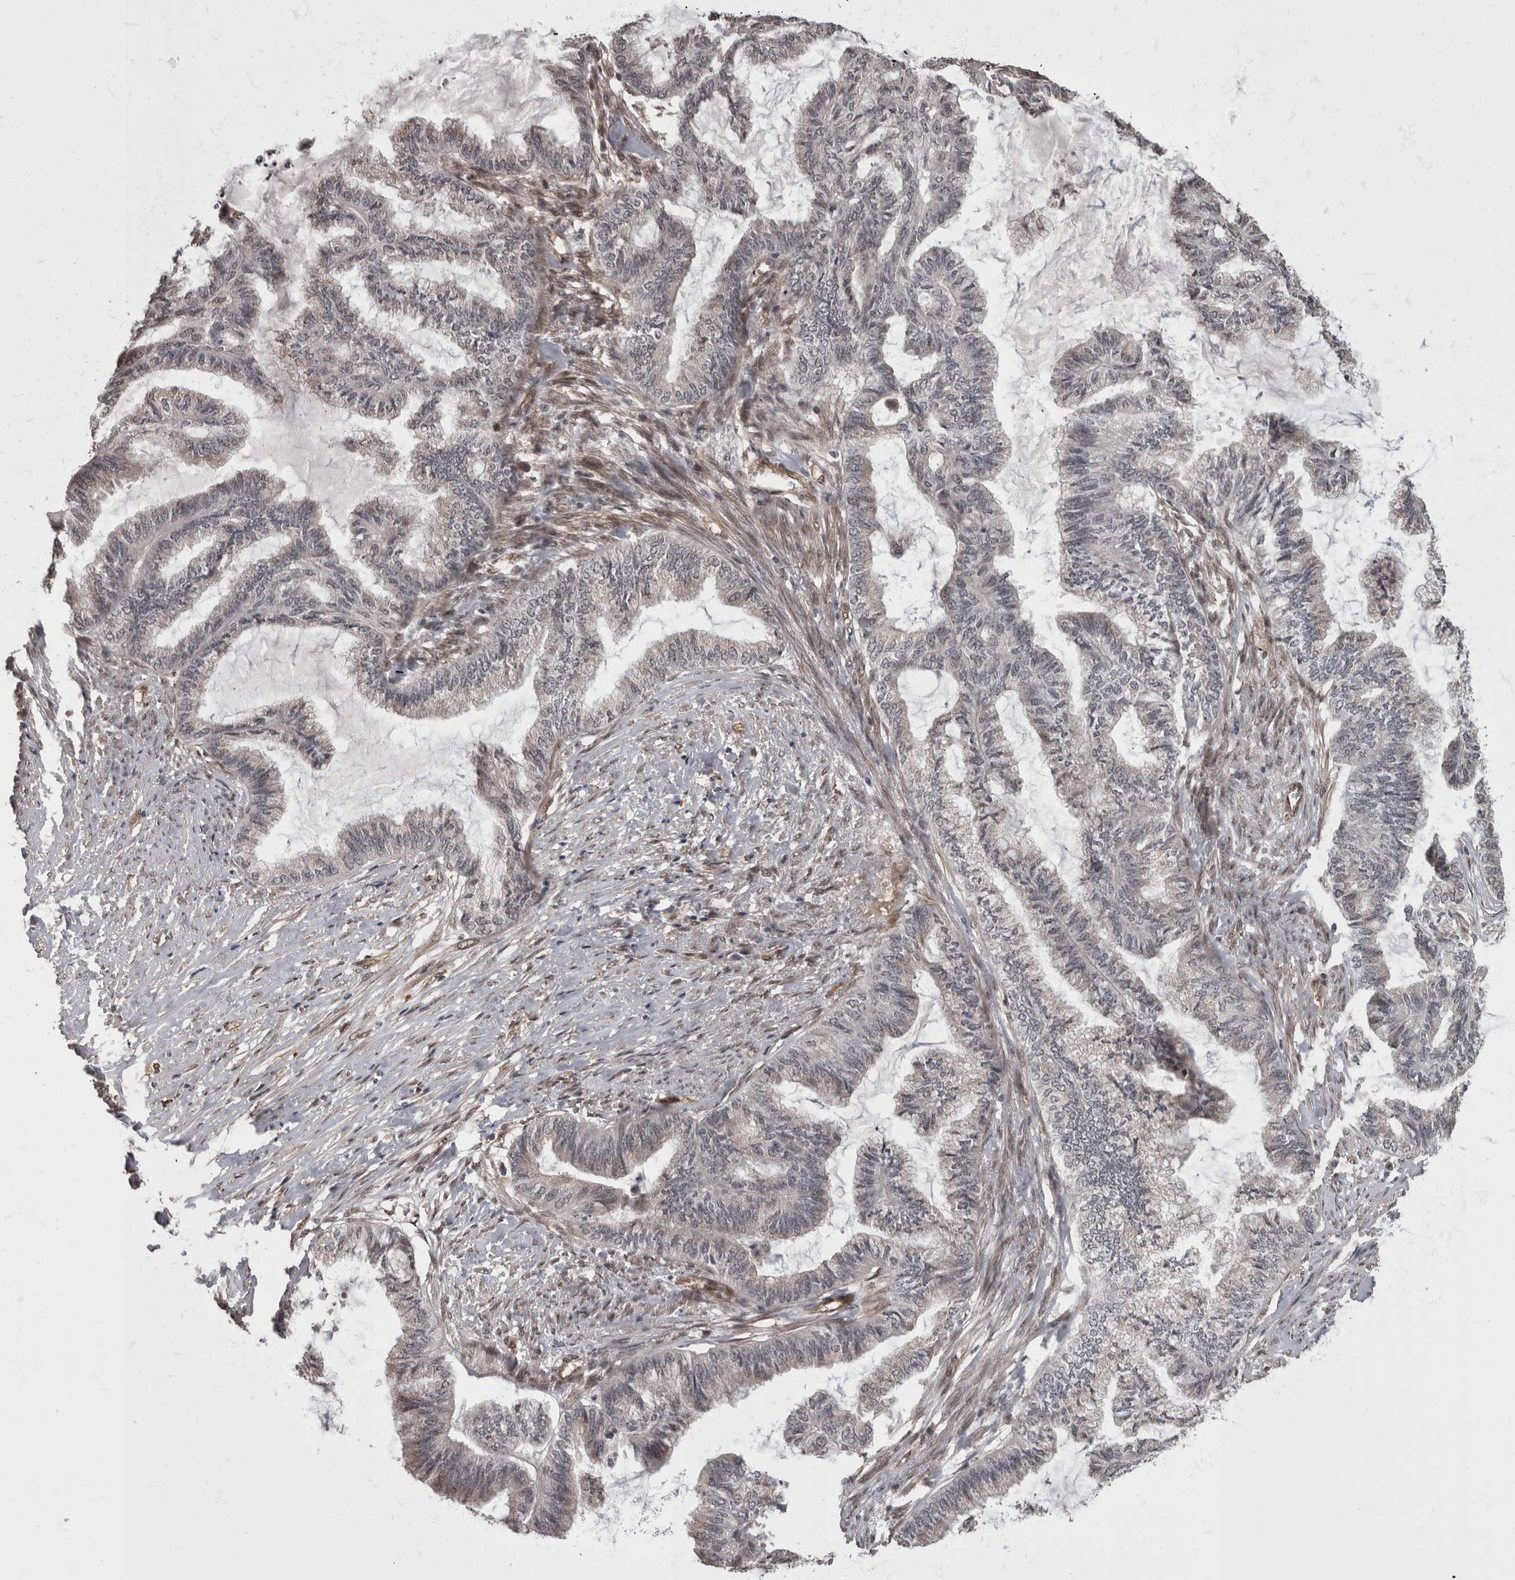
{"staining": {"intensity": "negative", "quantity": "none", "location": "none"}, "tissue": "endometrial cancer", "cell_type": "Tumor cells", "image_type": "cancer", "snomed": [{"axis": "morphology", "description": "Adenocarcinoma, NOS"}, {"axis": "topography", "description": "Endometrium"}], "caption": "Protein analysis of endometrial cancer (adenocarcinoma) demonstrates no significant staining in tumor cells.", "gene": "AKT3", "patient": {"sex": "female", "age": 86}}